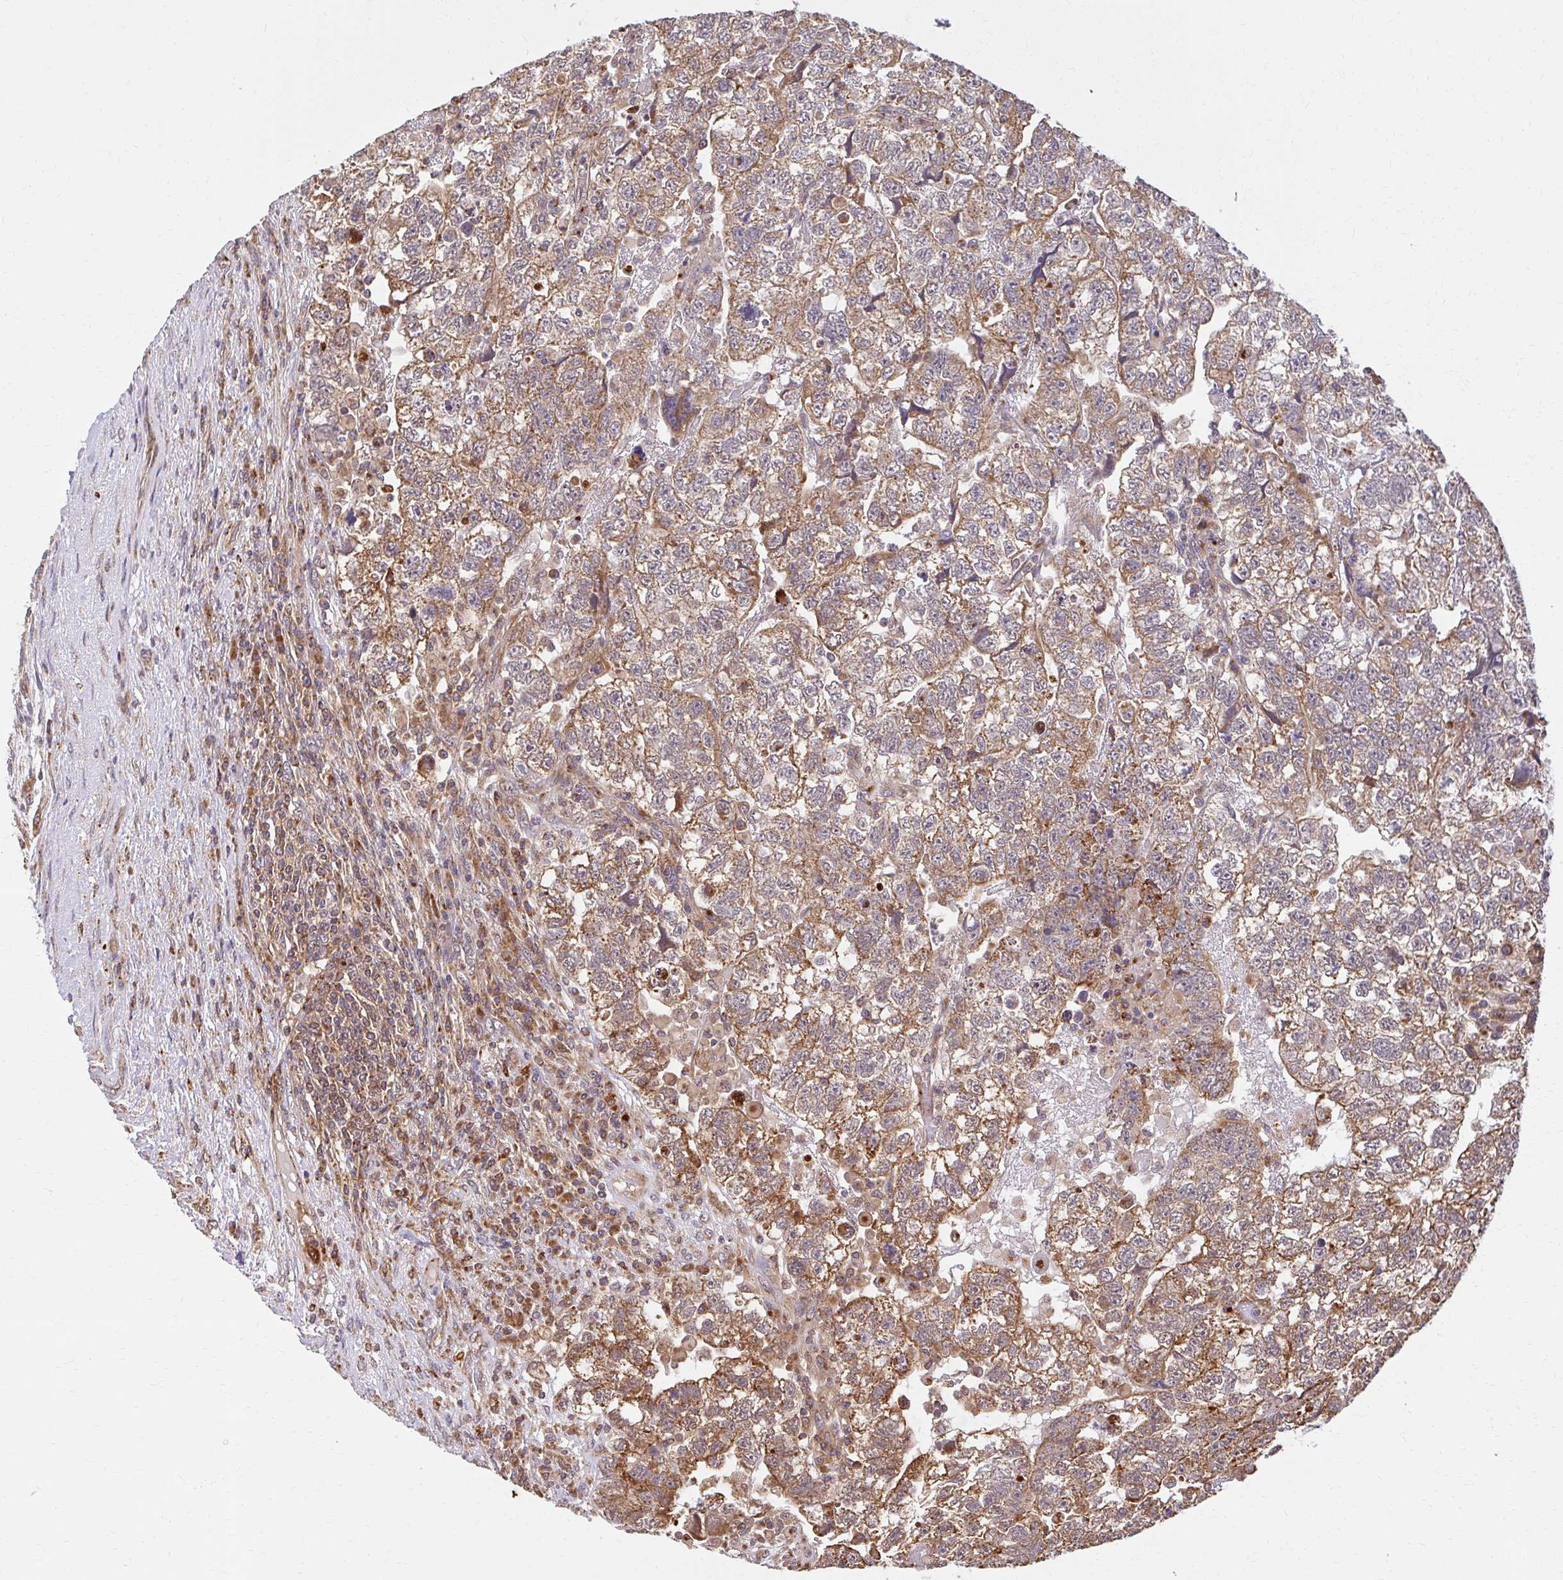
{"staining": {"intensity": "moderate", "quantity": ">75%", "location": "cytoplasmic/membranous"}, "tissue": "testis cancer", "cell_type": "Tumor cells", "image_type": "cancer", "snomed": [{"axis": "morphology", "description": "Normal tissue, NOS"}, {"axis": "morphology", "description": "Carcinoma, Embryonal, NOS"}, {"axis": "topography", "description": "Testis"}], "caption": "Protein staining by immunohistochemistry (IHC) shows moderate cytoplasmic/membranous staining in about >75% of tumor cells in testis cancer. The staining is performed using DAB (3,3'-diaminobenzidine) brown chromogen to label protein expression. The nuclei are counter-stained blue using hematoxylin.", "gene": "GNS", "patient": {"sex": "male", "age": 36}}